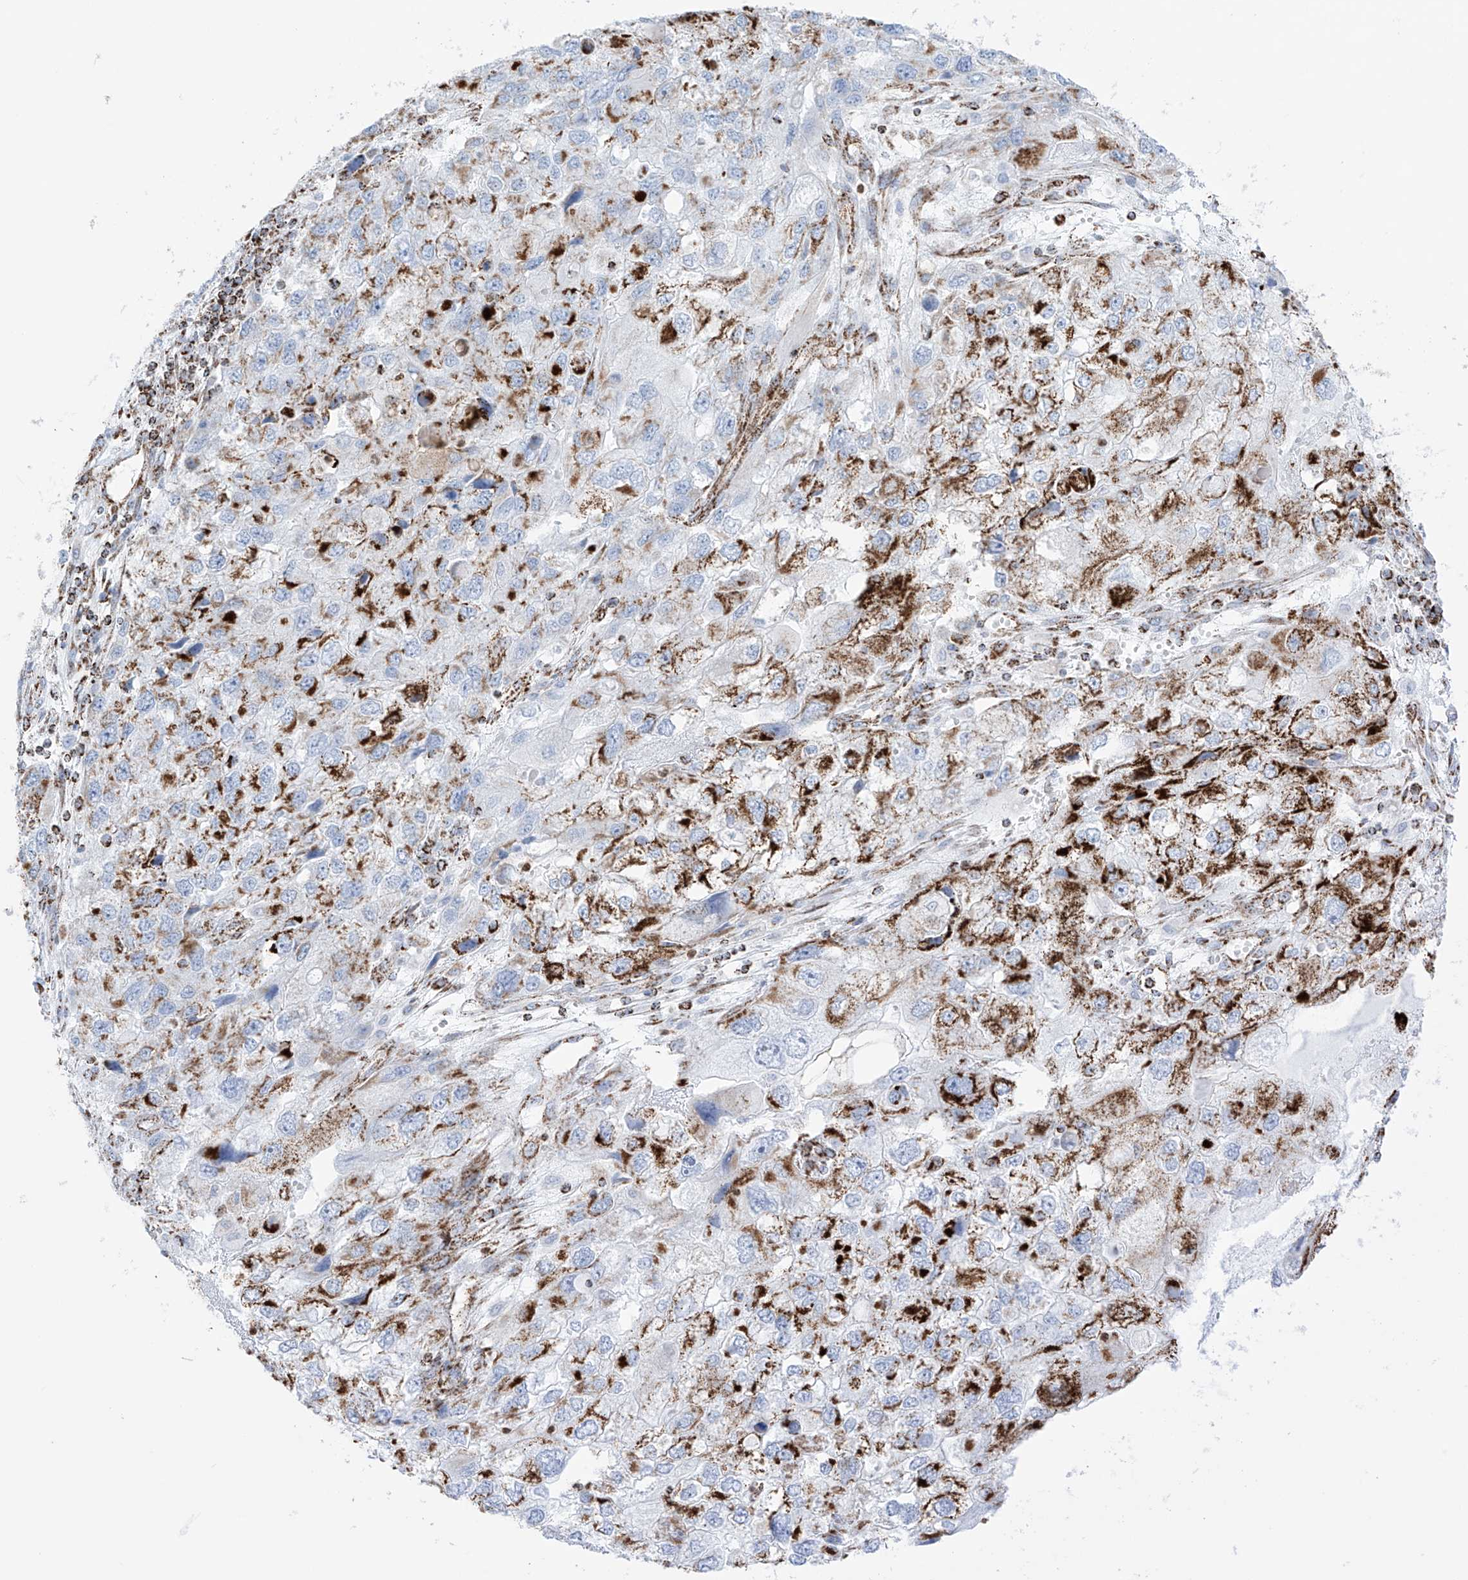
{"staining": {"intensity": "strong", "quantity": "25%-75%", "location": "cytoplasmic/membranous"}, "tissue": "endometrial cancer", "cell_type": "Tumor cells", "image_type": "cancer", "snomed": [{"axis": "morphology", "description": "Adenocarcinoma, NOS"}, {"axis": "topography", "description": "Endometrium"}], "caption": "Endometrial cancer stained with DAB (3,3'-diaminobenzidine) immunohistochemistry (IHC) shows high levels of strong cytoplasmic/membranous positivity in about 25%-75% of tumor cells. The staining was performed using DAB, with brown indicating positive protein expression. Nuclei are stained blue with hematoxylin.", "gene": "XKR3", "patient": {"sex": "female", "age": 49}}